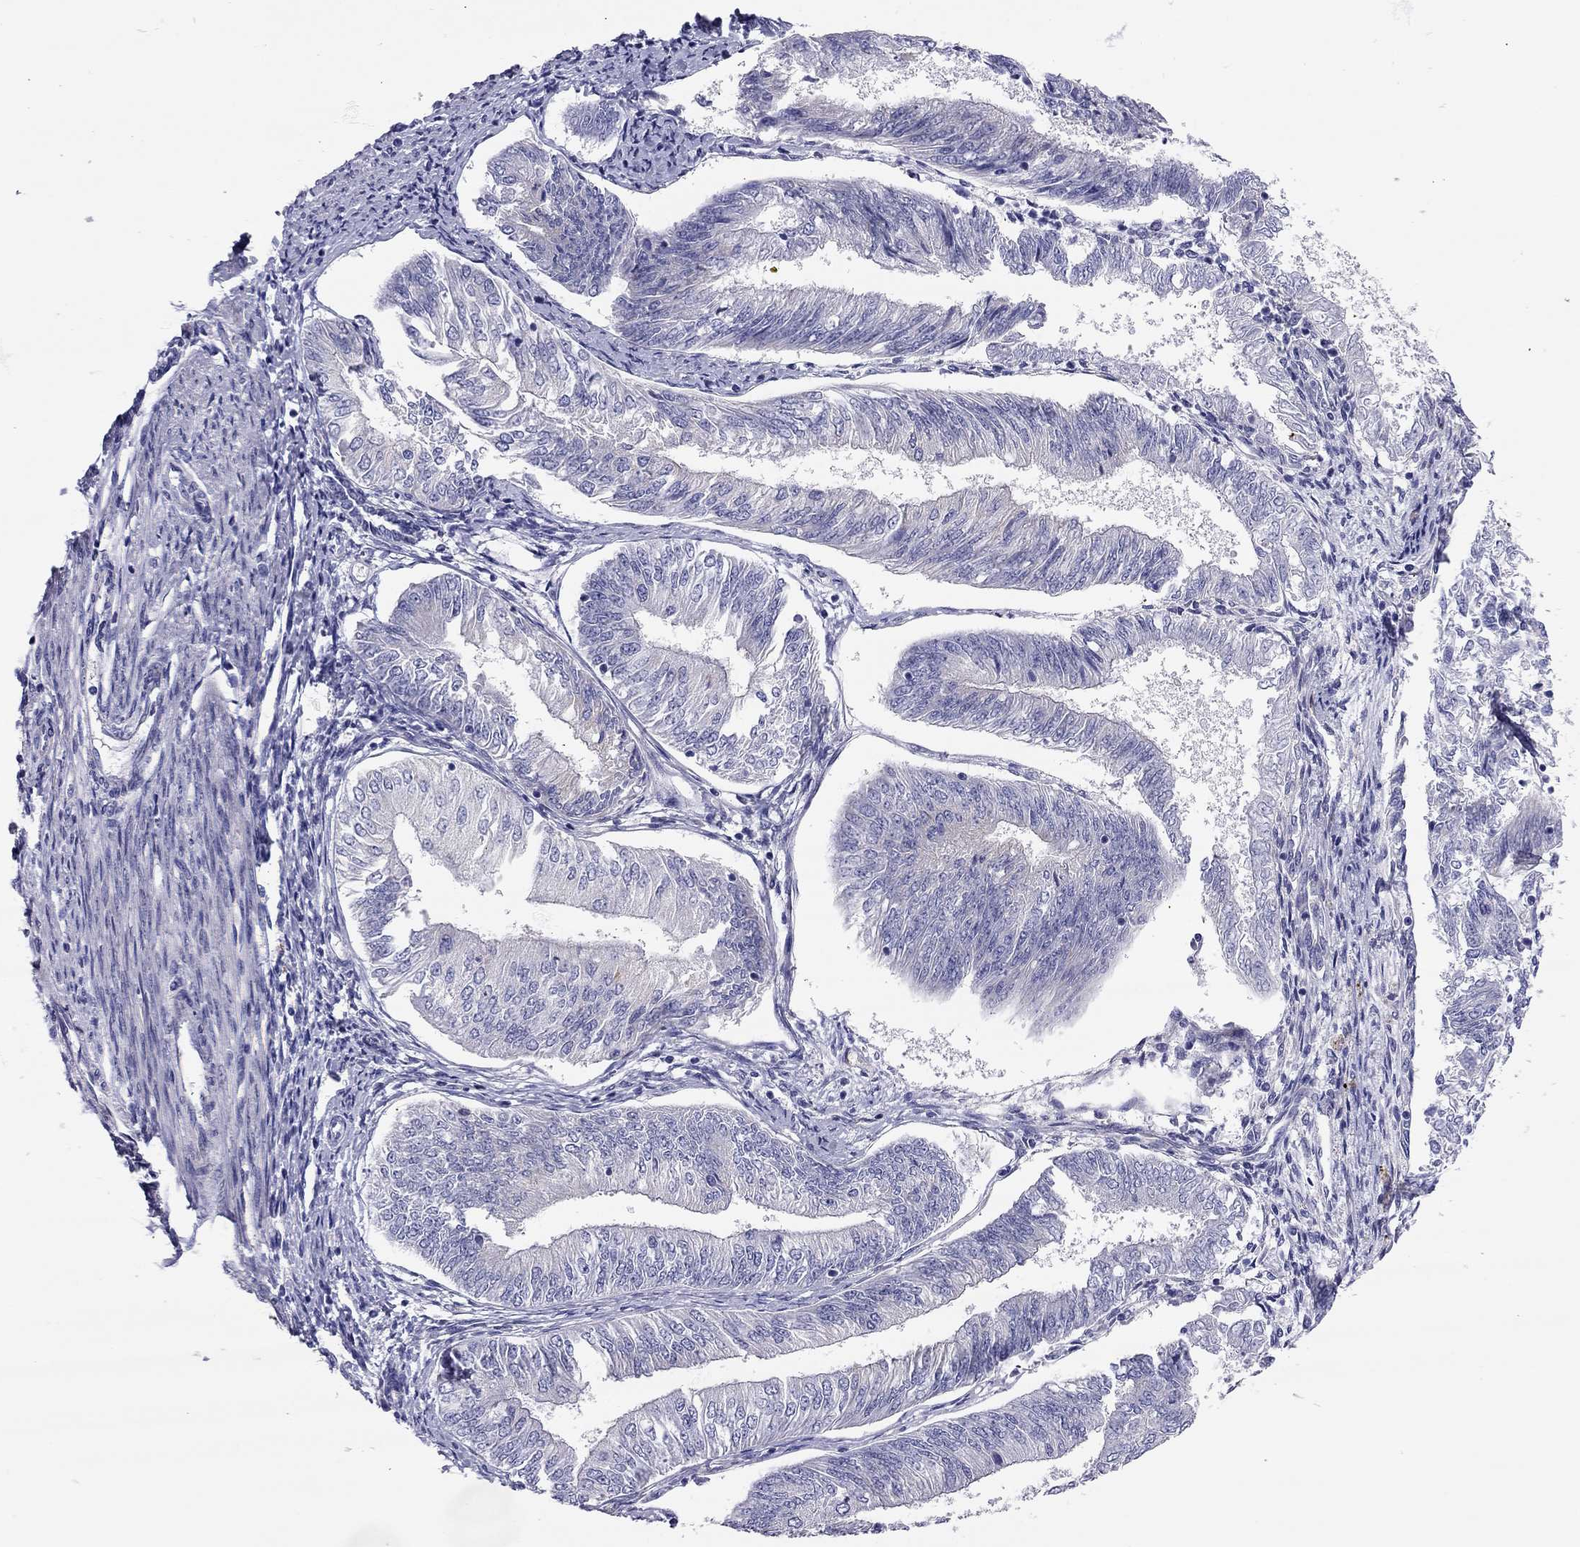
{"staining": {"intensity": "negative", "quantity": "none", "location": "none"}, "tissue": "endometrial cancer", "cell_type": "Tumor cells", "image_type": "cancer", "snomed": [{"axis": "morphology", "description": "Adenocarcinoma, NOS"}, {"axis": "topography", "description": "Endometrium"}], "caption": "High power microscopy photomicrograph of an immunohistochemistry (IHC) histopathology image of endometrial cancer, revealing no significant positivity in tumor cells.", "gene": "SCARB1", "patient": {"sex": "female", "age": 58}}